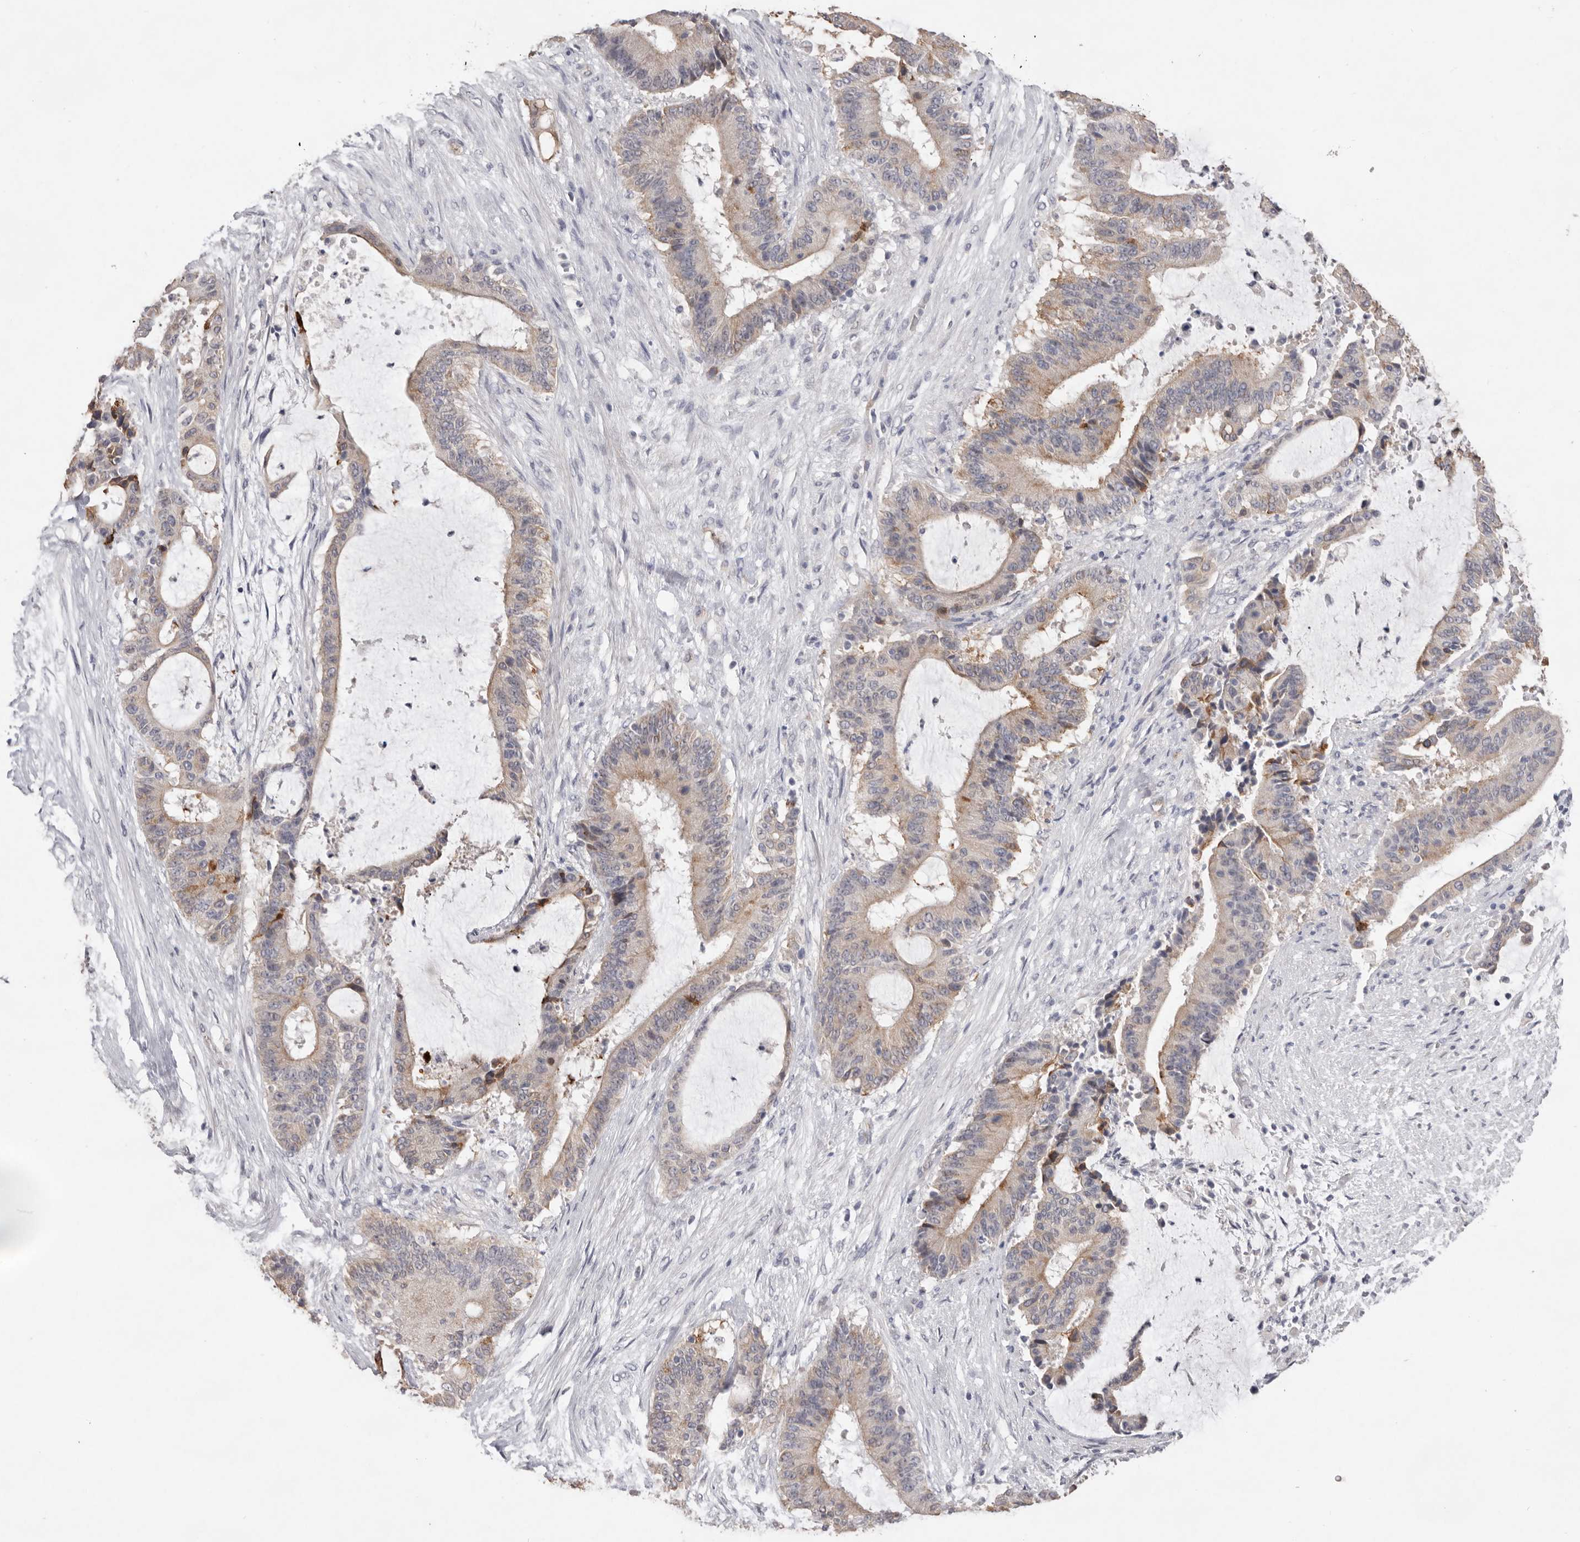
{"staining": {"intensity": "weak", "quantity": "25%-75%", "location": "cytoplasmic/membranous"}, "tissue": "liver cancer", "cell_type": "Tumor cells", "image_type": "cancer", "snomed": [{"axis": "morphology", "description": "Normal tissue, NOS"}, {"axis": "morphology", "description": "Cholangiocarcinoma"}, {"axis": "topography", "description": "Liver"}, {"axis": "topography", "description": "Peripheral nerve tissue"}], "caption": "Liver cancer (cholangiocarcinoma) was stained to show a protein in brown. There is low levels of weak cytoplasmic/membranous expression in approximately 25%-75% of tumor cells.", "gene": "ZYG11B", "patient": {"sex": "female", "age": 73}}